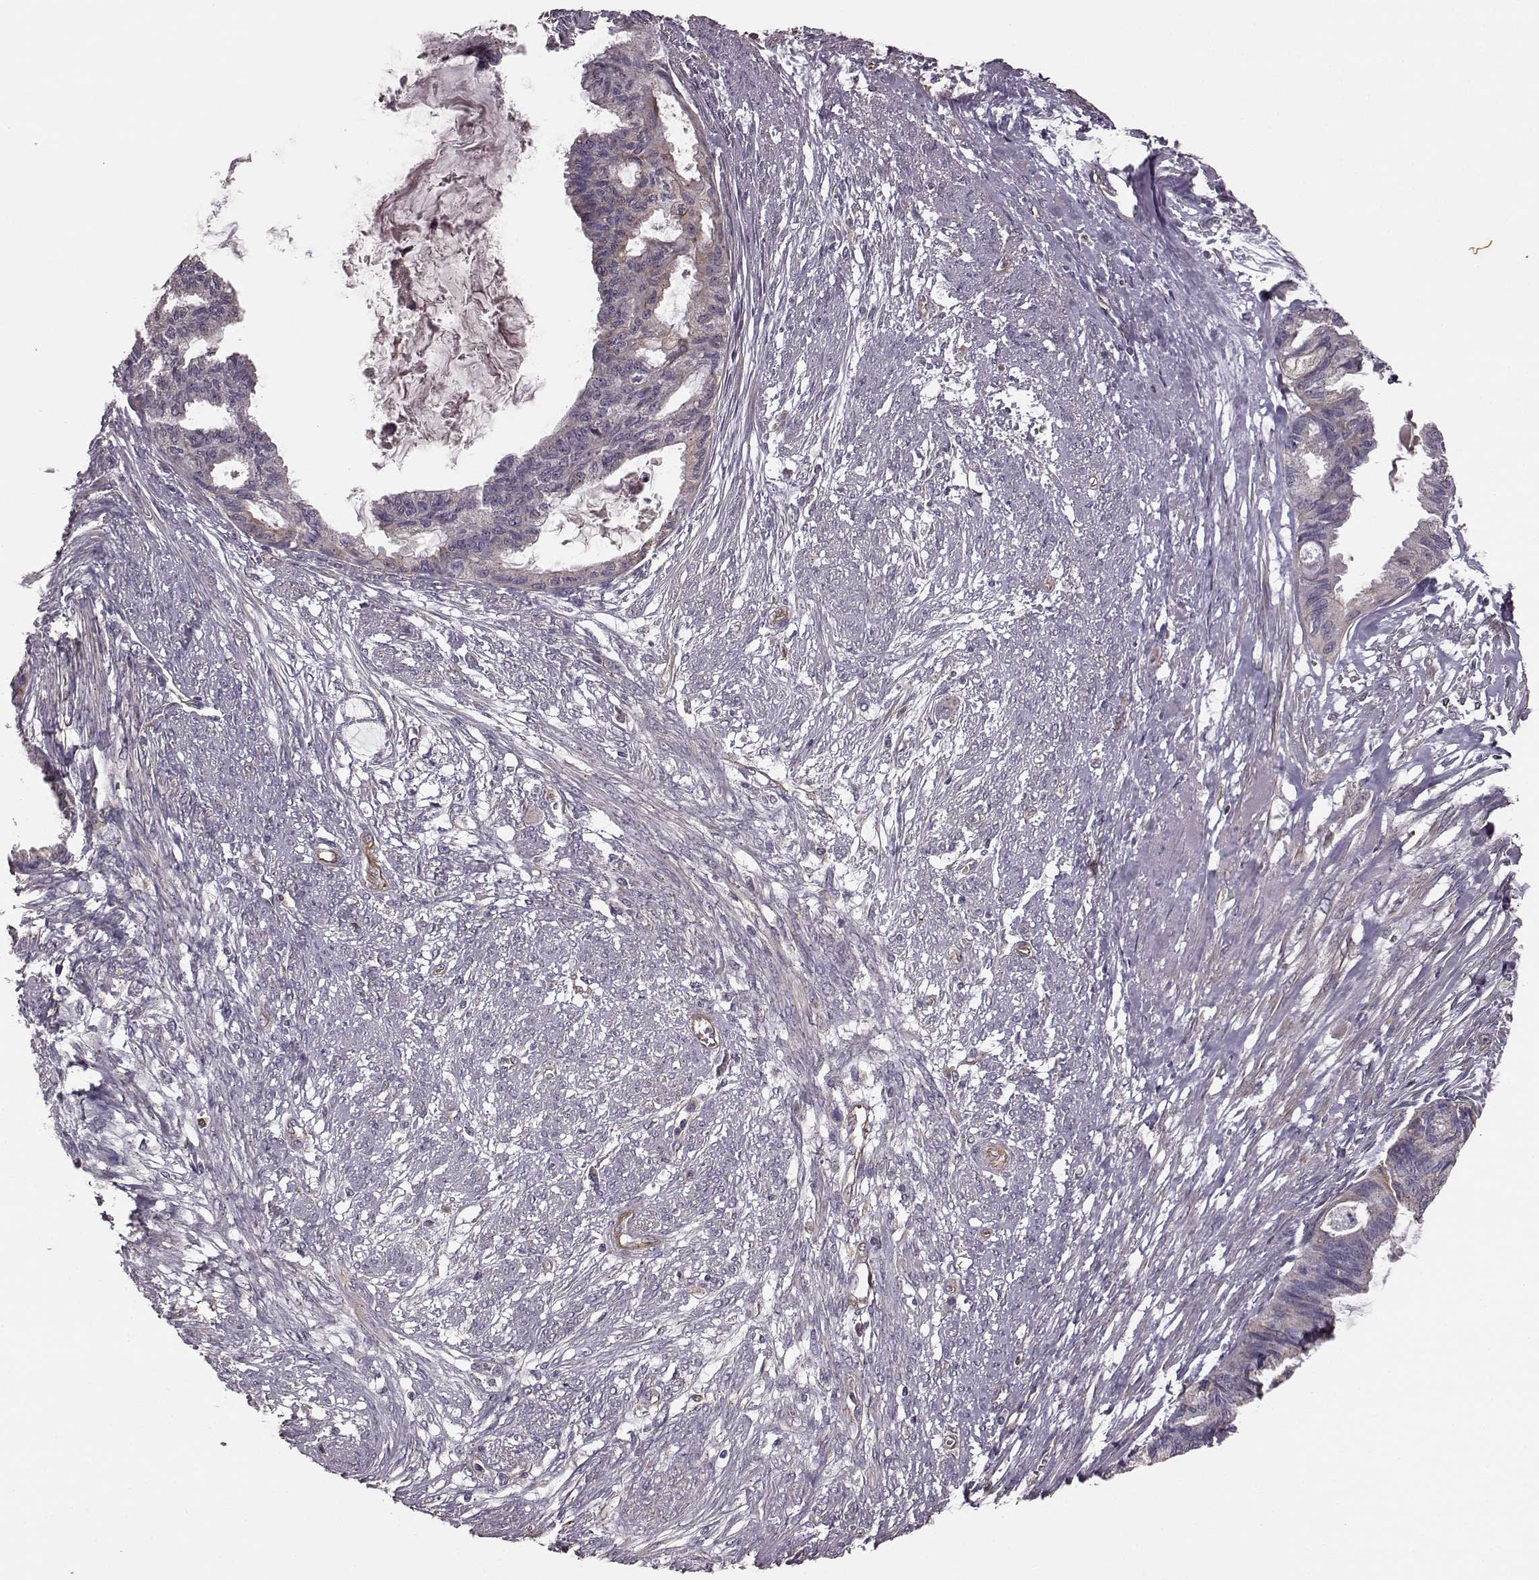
{"staining": {"intensity": "weak", "quantity": "<25%", "location": "cytoplasmic/membranous"}, "tissue": "endometrial cancer", "cell_type": "Tumor cells", "image_type": "cancer", "snomed": [{"axis": "morphology", "description": "Adenocarcinoma, NOS"}, {"axis": "topography", "description": "Endometrium"}], "caption": "IHC photomicrograph of neoplastic tissue: human endometrial cancer stained with DAB (3,3'-diaminobenzidine) shows no significant protein staining in tumor cells.", "gene": "NTF3", "patient": {"sex": "female", "age": 86}}